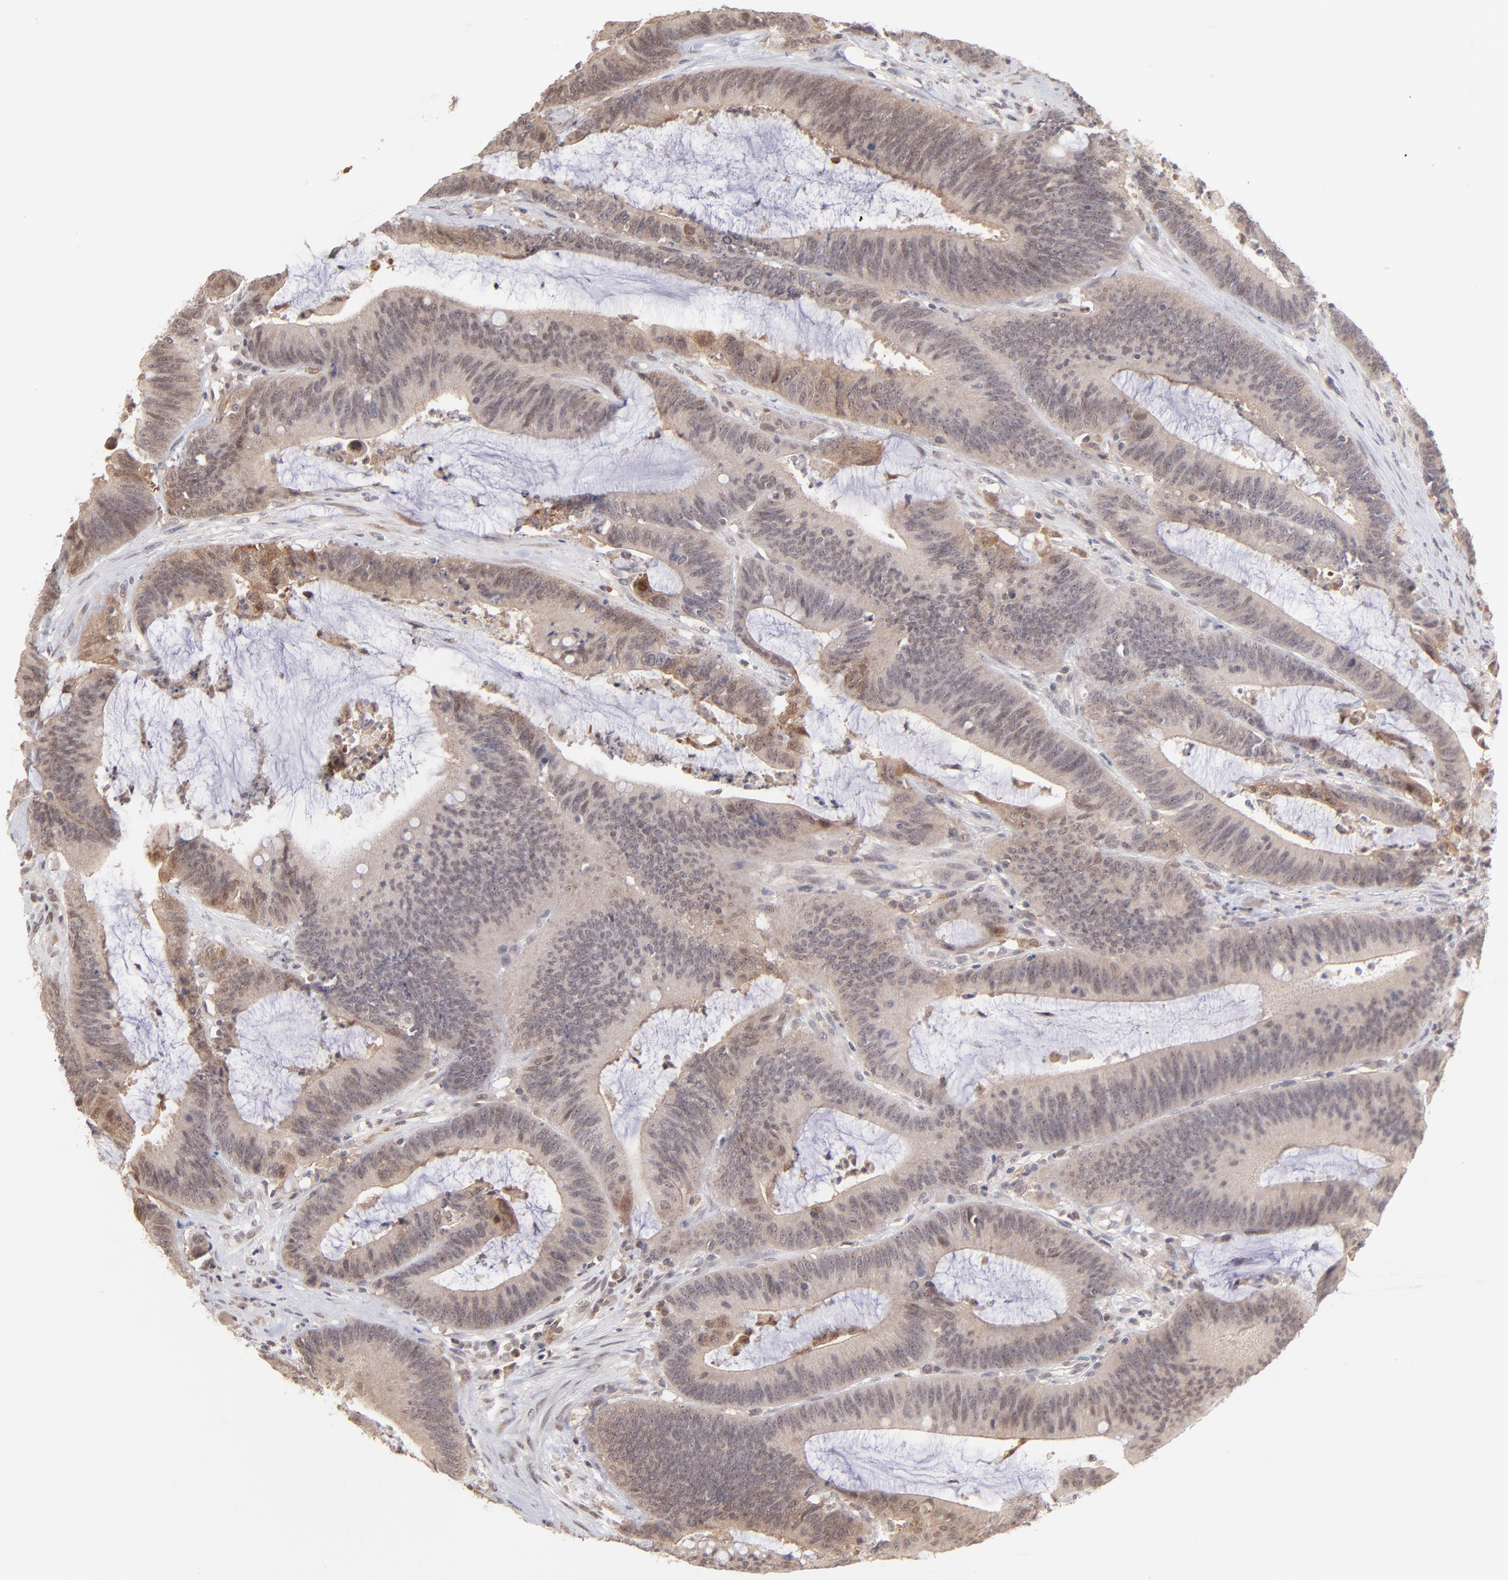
{"staining": {"intensity": "weak", "quantity": "<25%", "location": "cytoplasmic/membranous"}, "tissue": "colorectal cancer", "cell_type": "Tumor cells", "image_type": "cancer", "snomed": [{"axis": "morphology", "description": "Adenocarcinoma, NOS"}, {"axis": "topography", "description": "Rectum"}], "caption": "Immunohistochemistry micrograph of neoplastic tissue: colorectal adenocarcinoma stained with DAB exhibits no significant protein positivity in tumor cells.", "gene": "OAS1", "patient": {"sex": "female", "age": 66}}